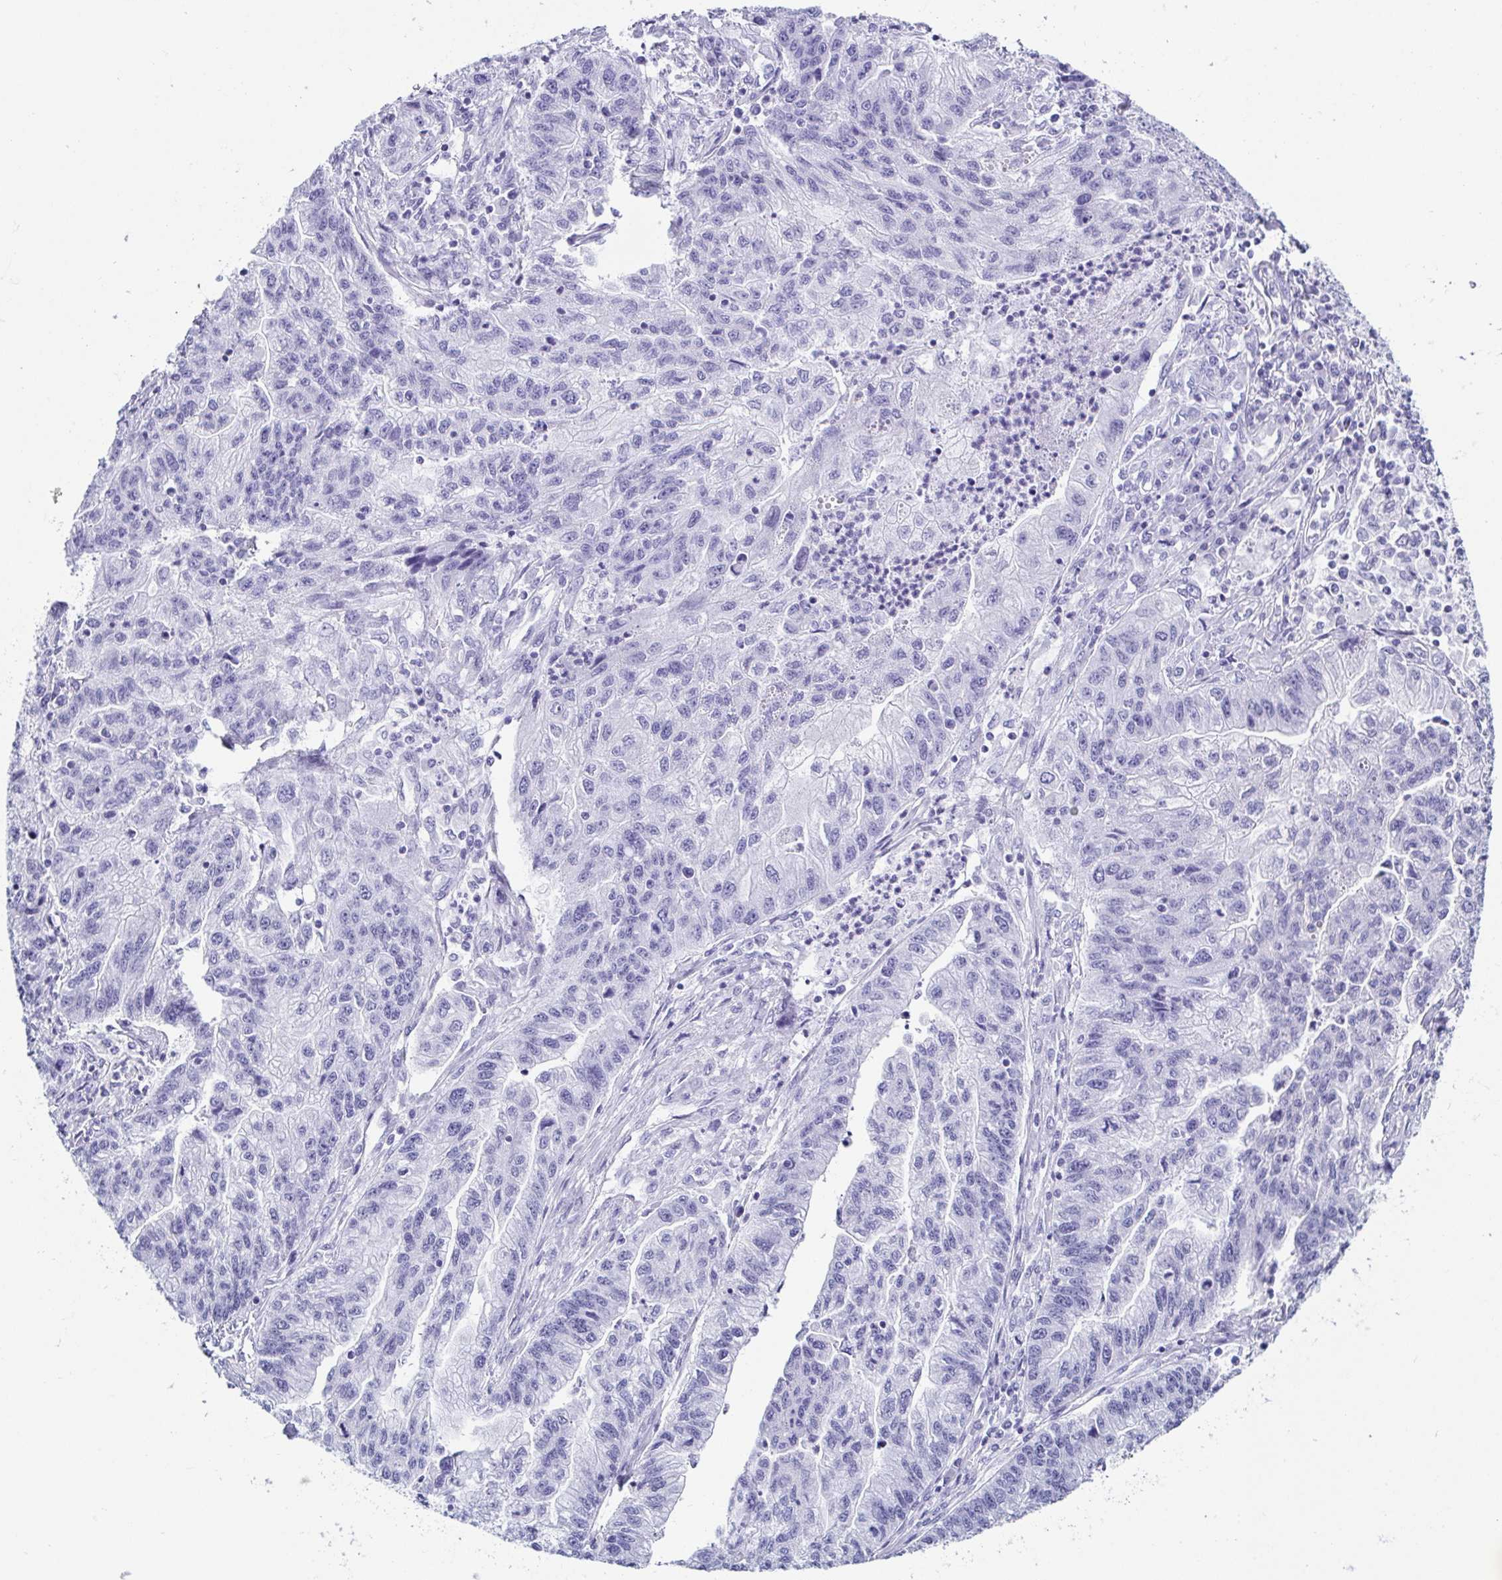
{"staining": {"intensity": "negative", "quantity": "none", "location": "none"}, "tissue": "stomach cancer", "cell_type": "Tumor cells", "image_type": "cancer", "snomed": [{"axis": "morphology", "description": "Adenocarcinoma, NOS"}, {"axis": "topography", "description": "Stomach"}], "caption": "The micrograph shows no staining of tumor cells in adenocarcinoma (stomach).", "gene": "CD164L2", "patient": {"sex": "male", "age": 83}}